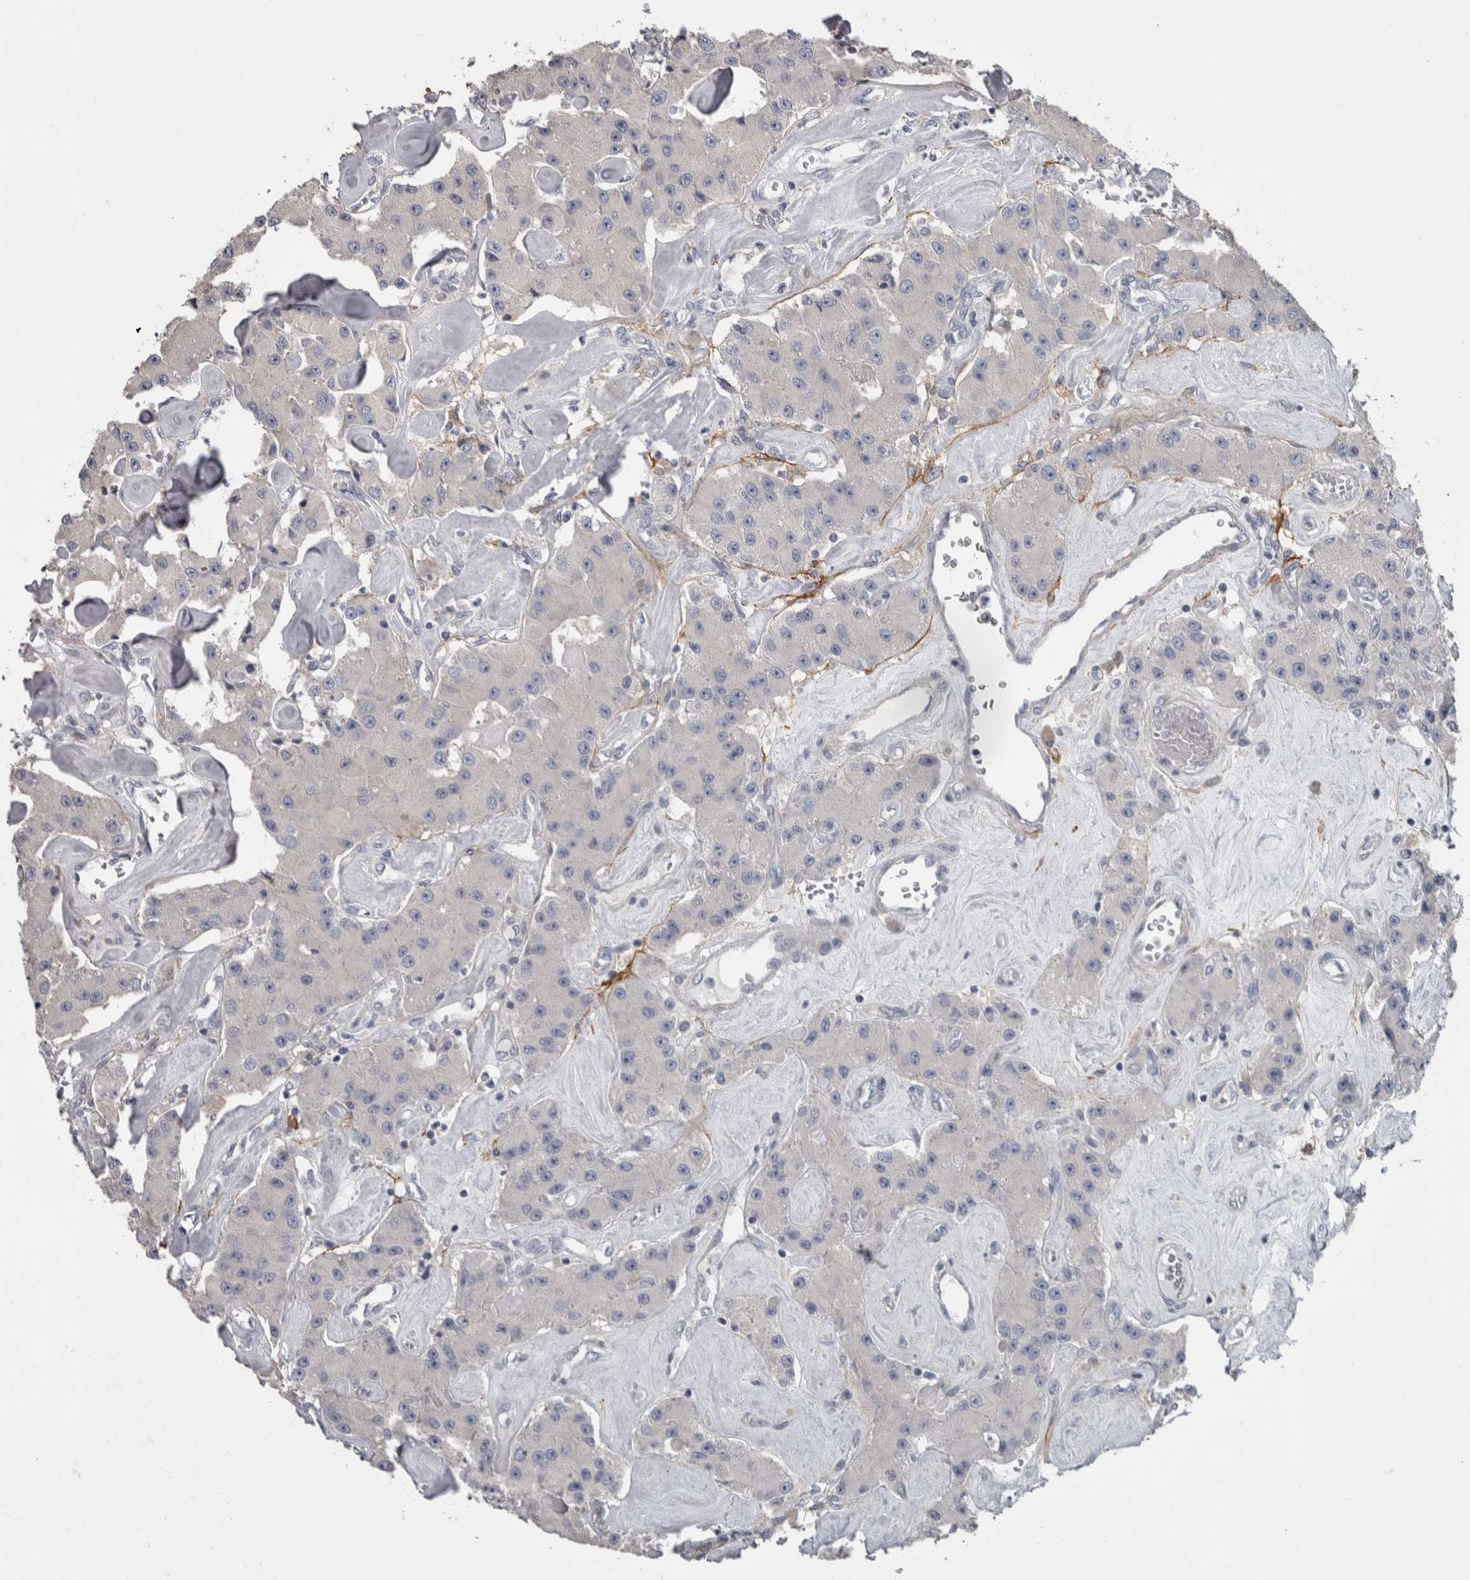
{"staining": {"intensity": "negative", "quantity": "none", "location": "none"}, "tissue": "carcinoid", "cell_type": "Tumor cells", "image_type": "cancer", "snomed": [{"axis": "morphology", "description": "Carcinoid, malignant, NOS"}, {"axis": "topography", "description": "Pancreas"}], "caption": "Immunohistochemical staining of carcinoid demonstrates no significant expression in tumor cells. Nuclei are stained in blue.", "gene": "EFEMP2", "patient": {"sex": "male", "age": 41}}